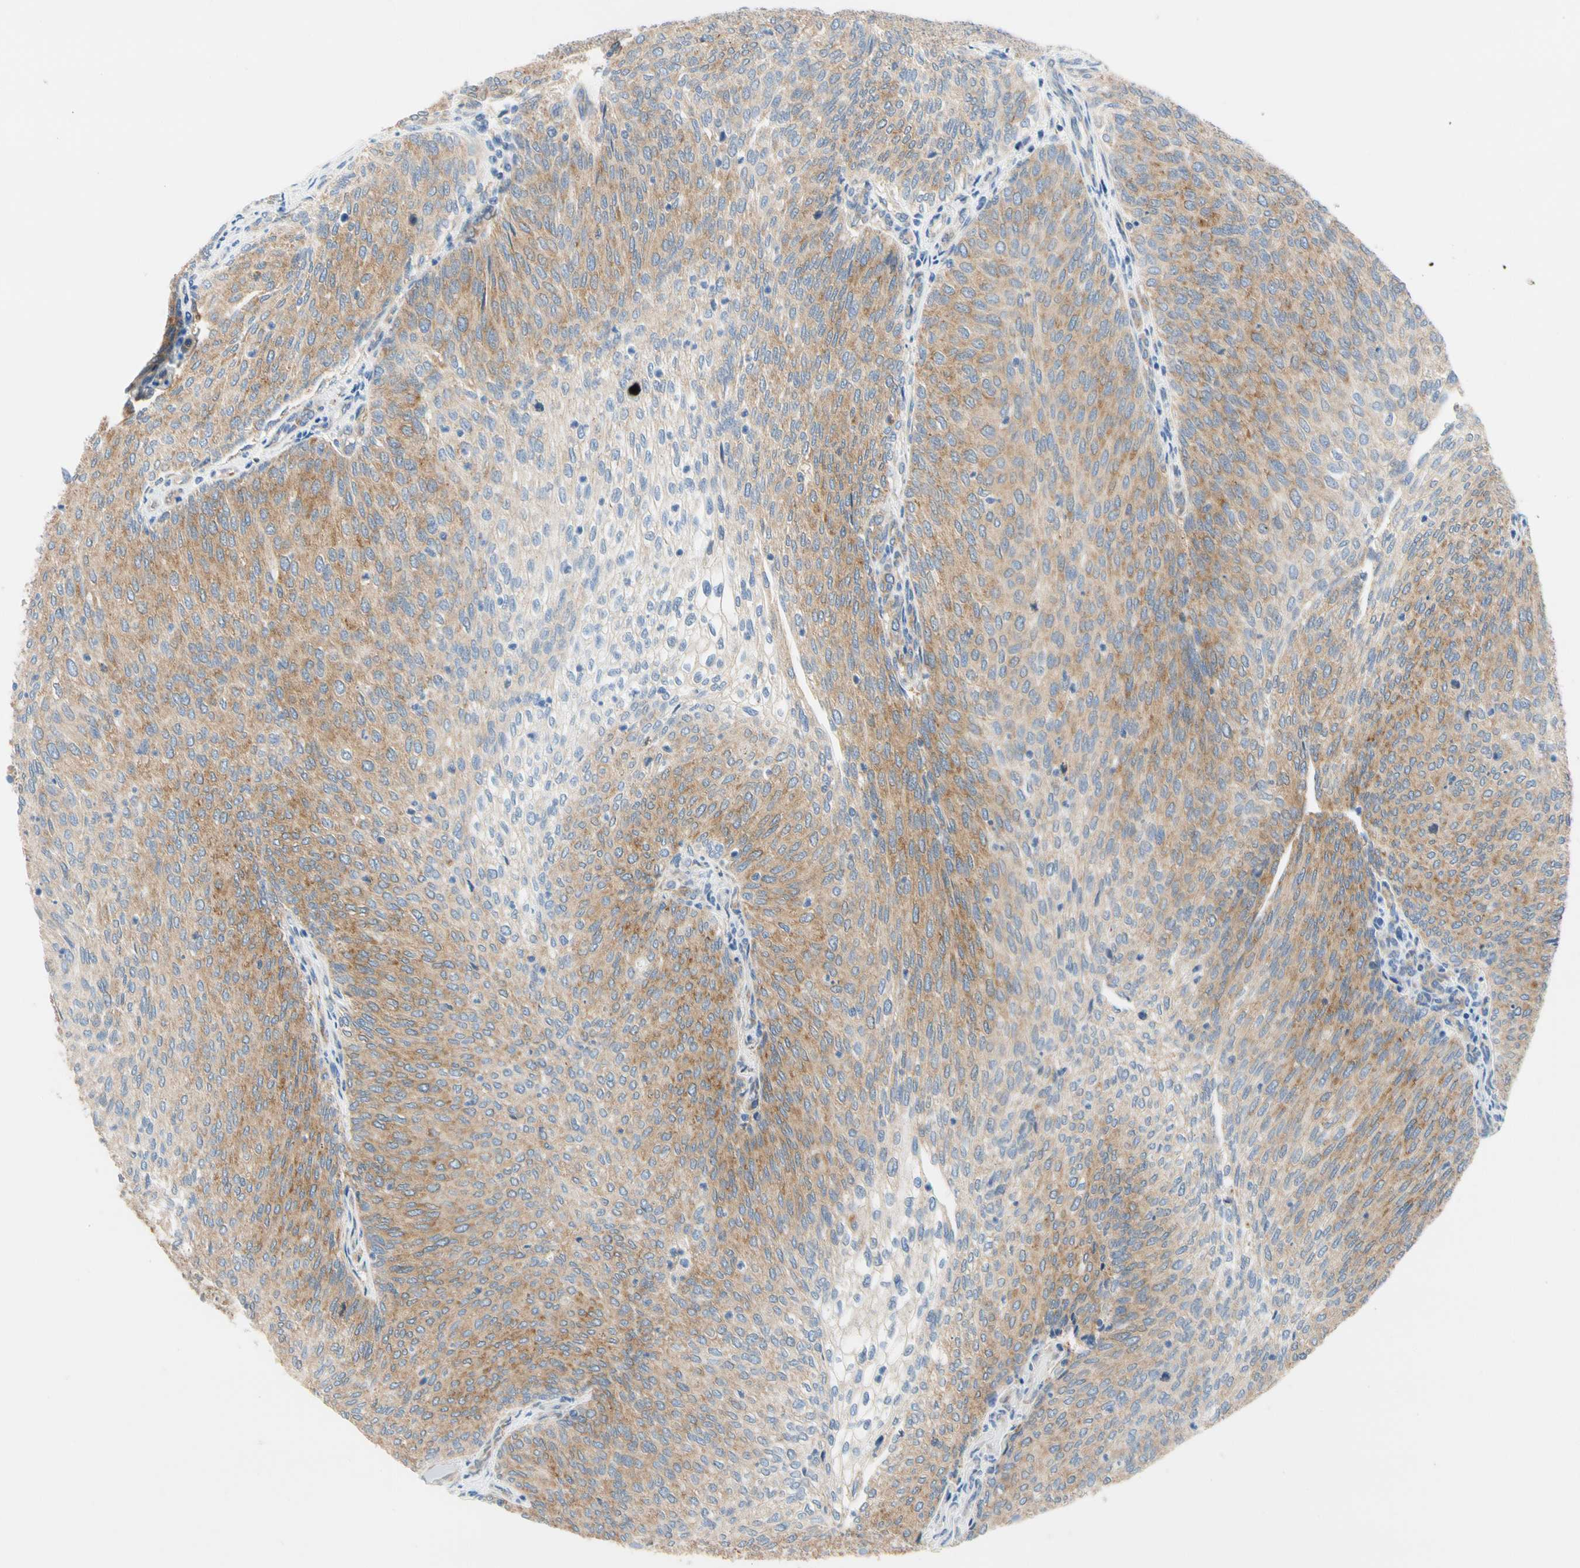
{"staining": {"intensity": "moderate", "quantity": ">75%", "location": "cytoplasmic/membranous"}, "tissue": "urothelial cancer", "cell_type": "Tumor cells", "image_type": "cancer", "snomed": [{"axis": "morphology", "description": "Urothelial carcinoma, Low grade"}, {"axis": "topography", "description": "Urinary bladder"}], "caption": "IHC staining of urothelial cancer, which reveals medium levels of moderate cytoplasmic/membranous positivity in about >75% of tumor cells indicating moderate cytoplasmic/membranous protein positivity. The staining was performed using DAB (3,3'-diaminobenzidine) (brown) for protein detection and nuclei were counterstained in hematoxylin (blue).", "gene": "GPHN", "patient": {"sex": "female", "age": 79}}